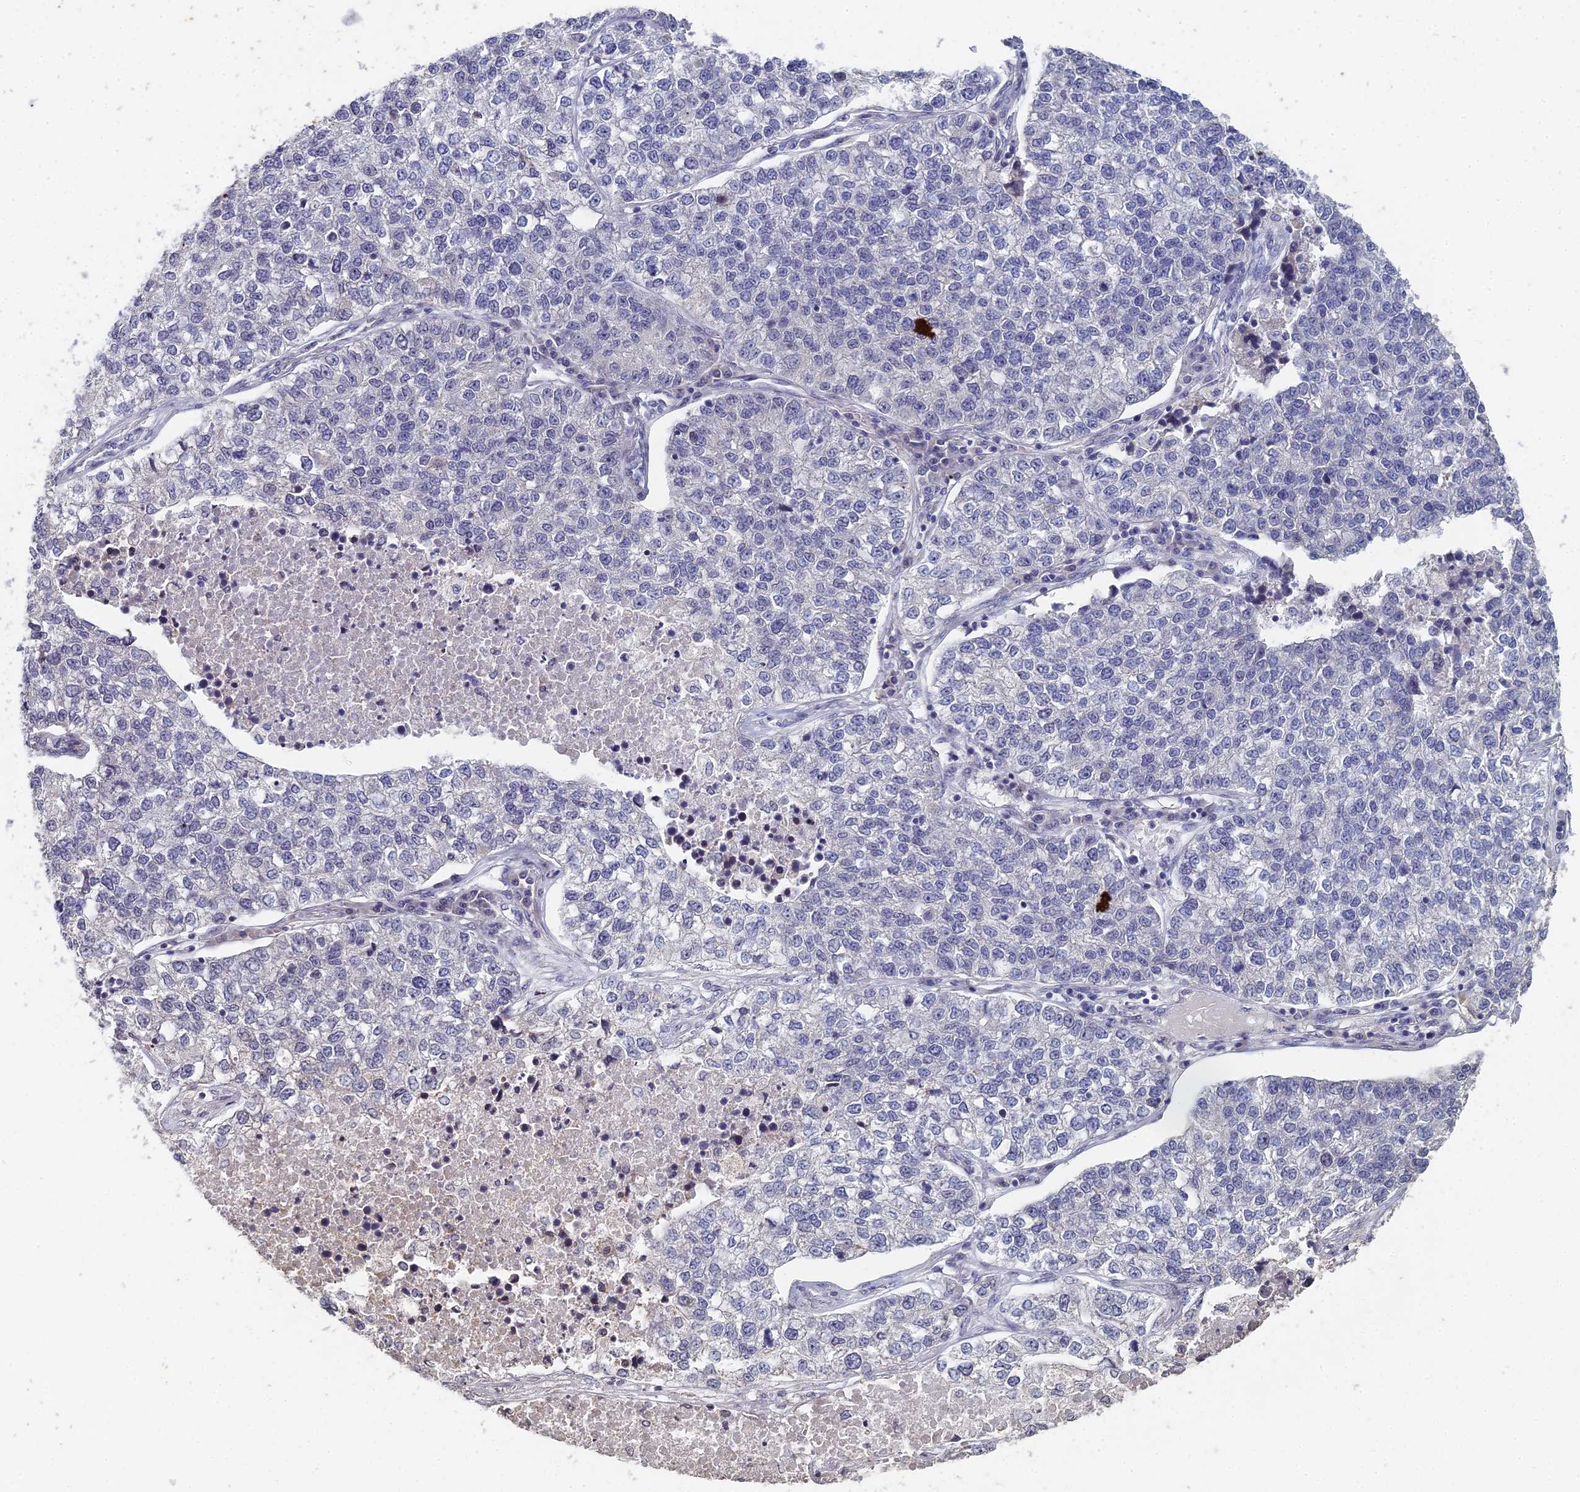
{"staining": {"intensity": "negative", "quantity": "none", "location": "none"}, "tissue": "lung cancer", "cell_type": "Tumor cells", "image_type": "cancer", "snomed": [{"axis": "morphology", "description": "Adenocarcinoma, NOS"}, {"axis": "topography", "description": "Lung"}], "caption": "Tumor cells show no significant positivity in lung cancer. (DAB (3,3'-diaminobenzidine) IHC, high magnification).", "gene": "PRR22", "patient": {"sex": "male", "age": 49}}